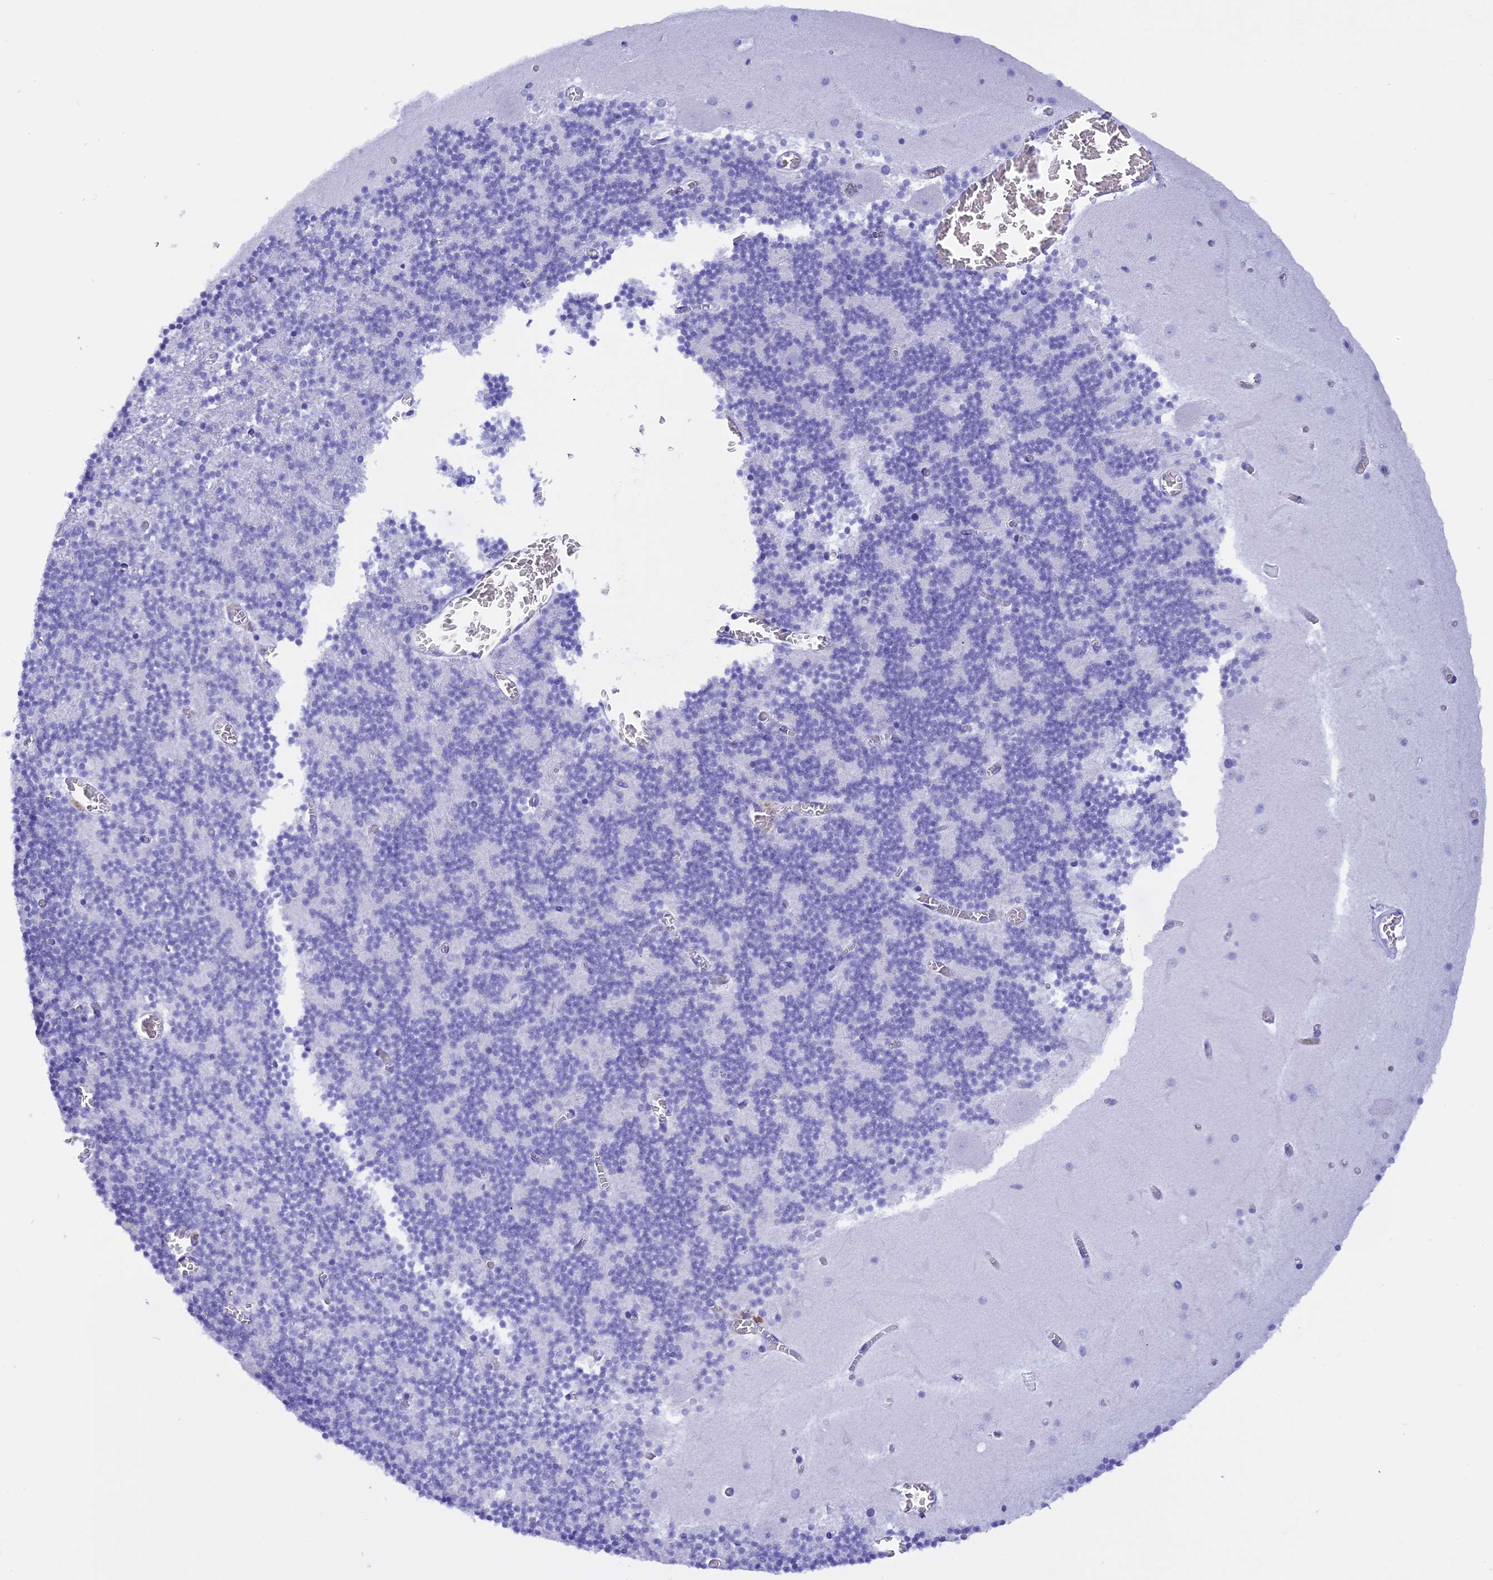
{"staining": {"intensity": "negative", "quantity": "none", "location": "none"}, "tissue": "cerebellum", "cell_type": "Cells in granular layer", "image_type": "normal", "snomed": [{"axis": "morphology", "description": "Normal tissue, NOS"}, {"axis": "topography", "description": "Cerebellum"}], "caption": "Cerebellum stained for a protein using IHC demonstrates no staining cells in granular layer.", "gene": "BRI3", "patient": {"sex": "female", "age": 28}}